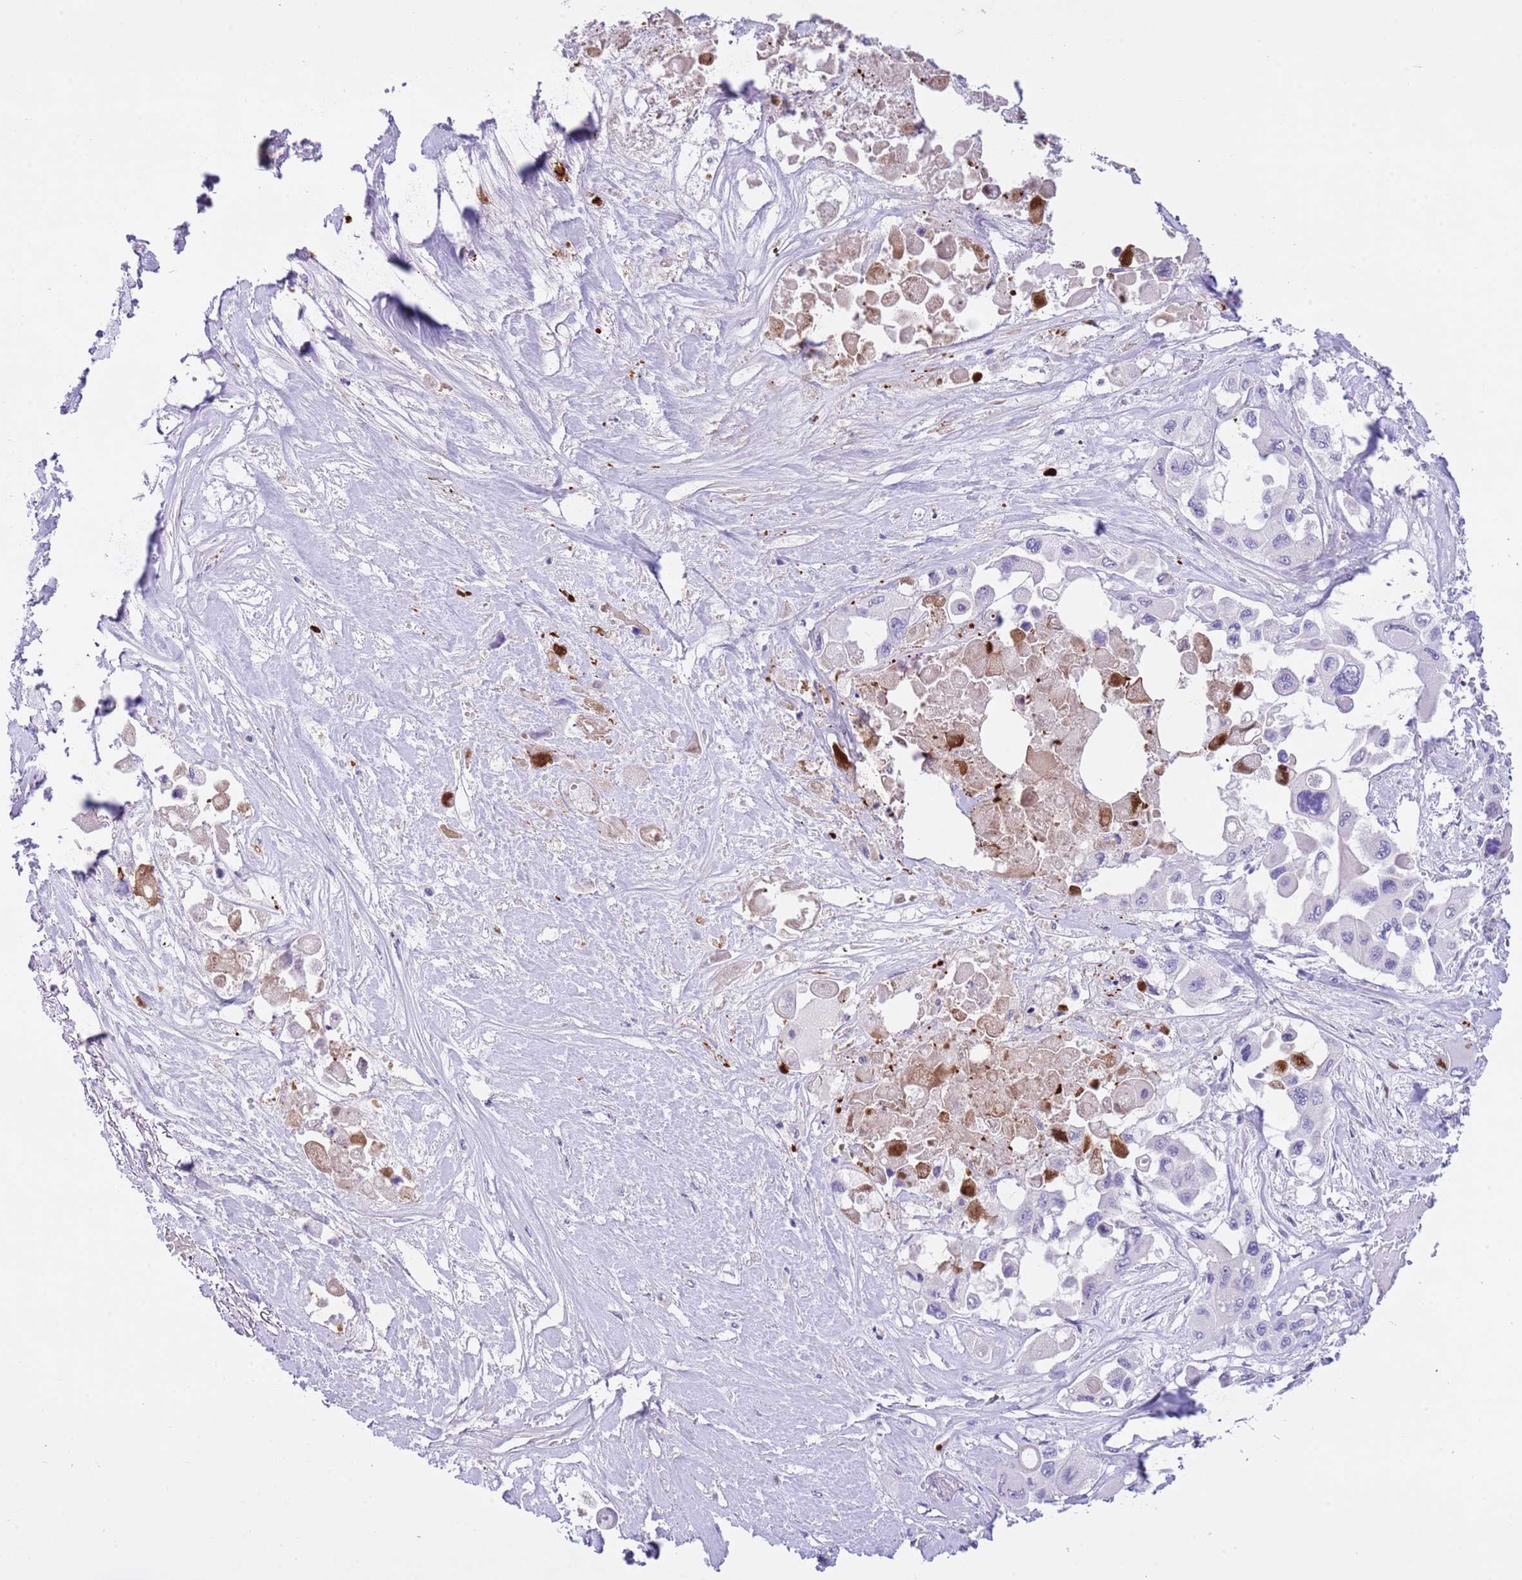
{"staining": {"intensity": "negative", "quantity": "none", "location": "none"}, "tissue": "pancreatic cancer", "cell_type": "Tumor cells", "image_type": "cancer", "snomed": [{"axis": "morphology", "description": "Adenocarcinoma, NOS"}, {"axis": "topography", "description": "Pancreas"}], "caption": "IHC photomicrograph of pancreatic cancer (adenocarcinoma) stained for a protein (brown), which exhibits no expression in tumor cells.", "gene": "CLEC2A", "patient": {"sex": "male", "age": 92}}